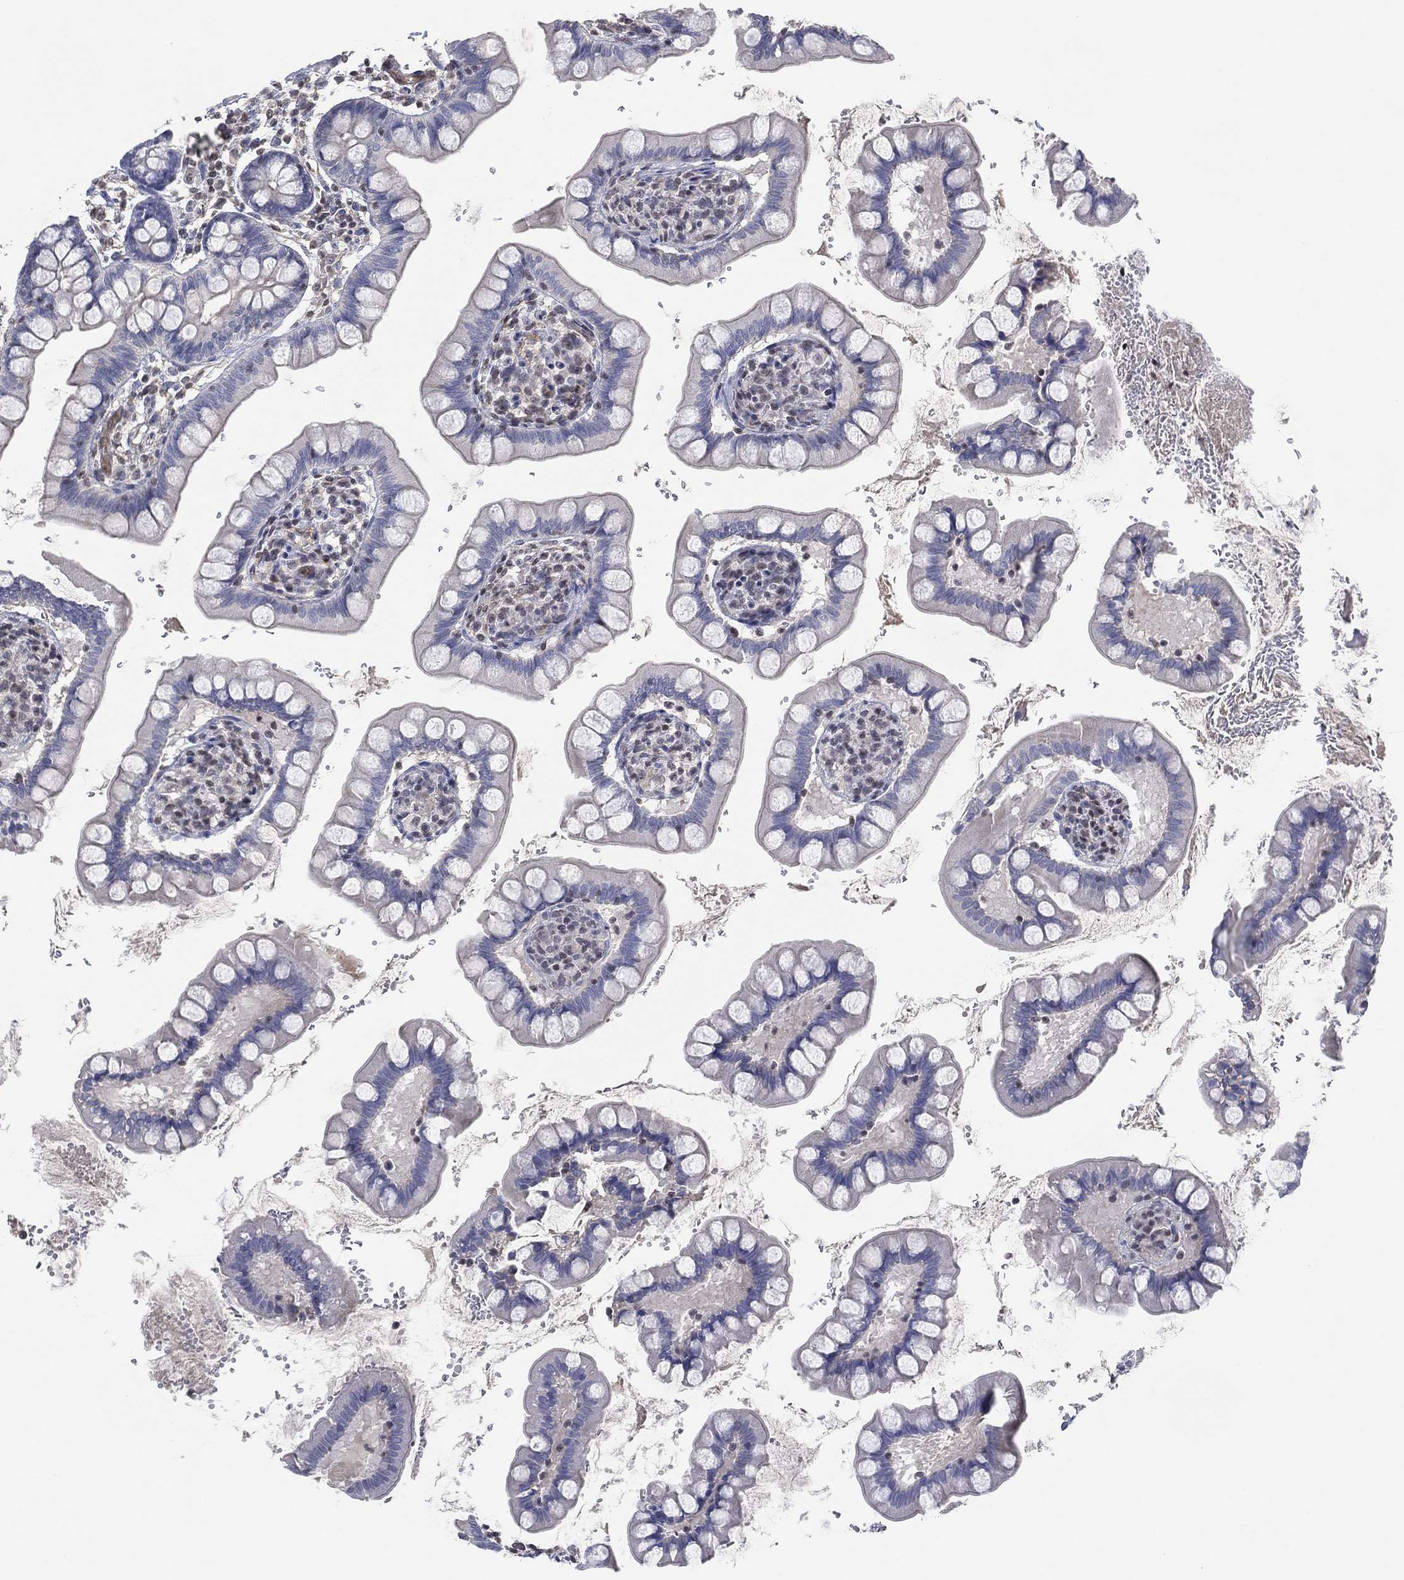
{"staining": {"intensity": "negative", "quantity": "none", "location": "none"}, "tissue": "small intestine", "cell_type": "Glandular cells", "image_type": "normal", "snomed": [{"axis": "morphology", "description": "Normal tissue, NOS"}, {"axis": "topography", "description": "Small intestine"}], "caption": "Immunohistochemistry (IHC) image of unremarkable human small intestine stained for a protein (brown), which shows no staining in glandular cells.", "gene": "FLI1", "patient": {"sex": "female", "age": 56}}